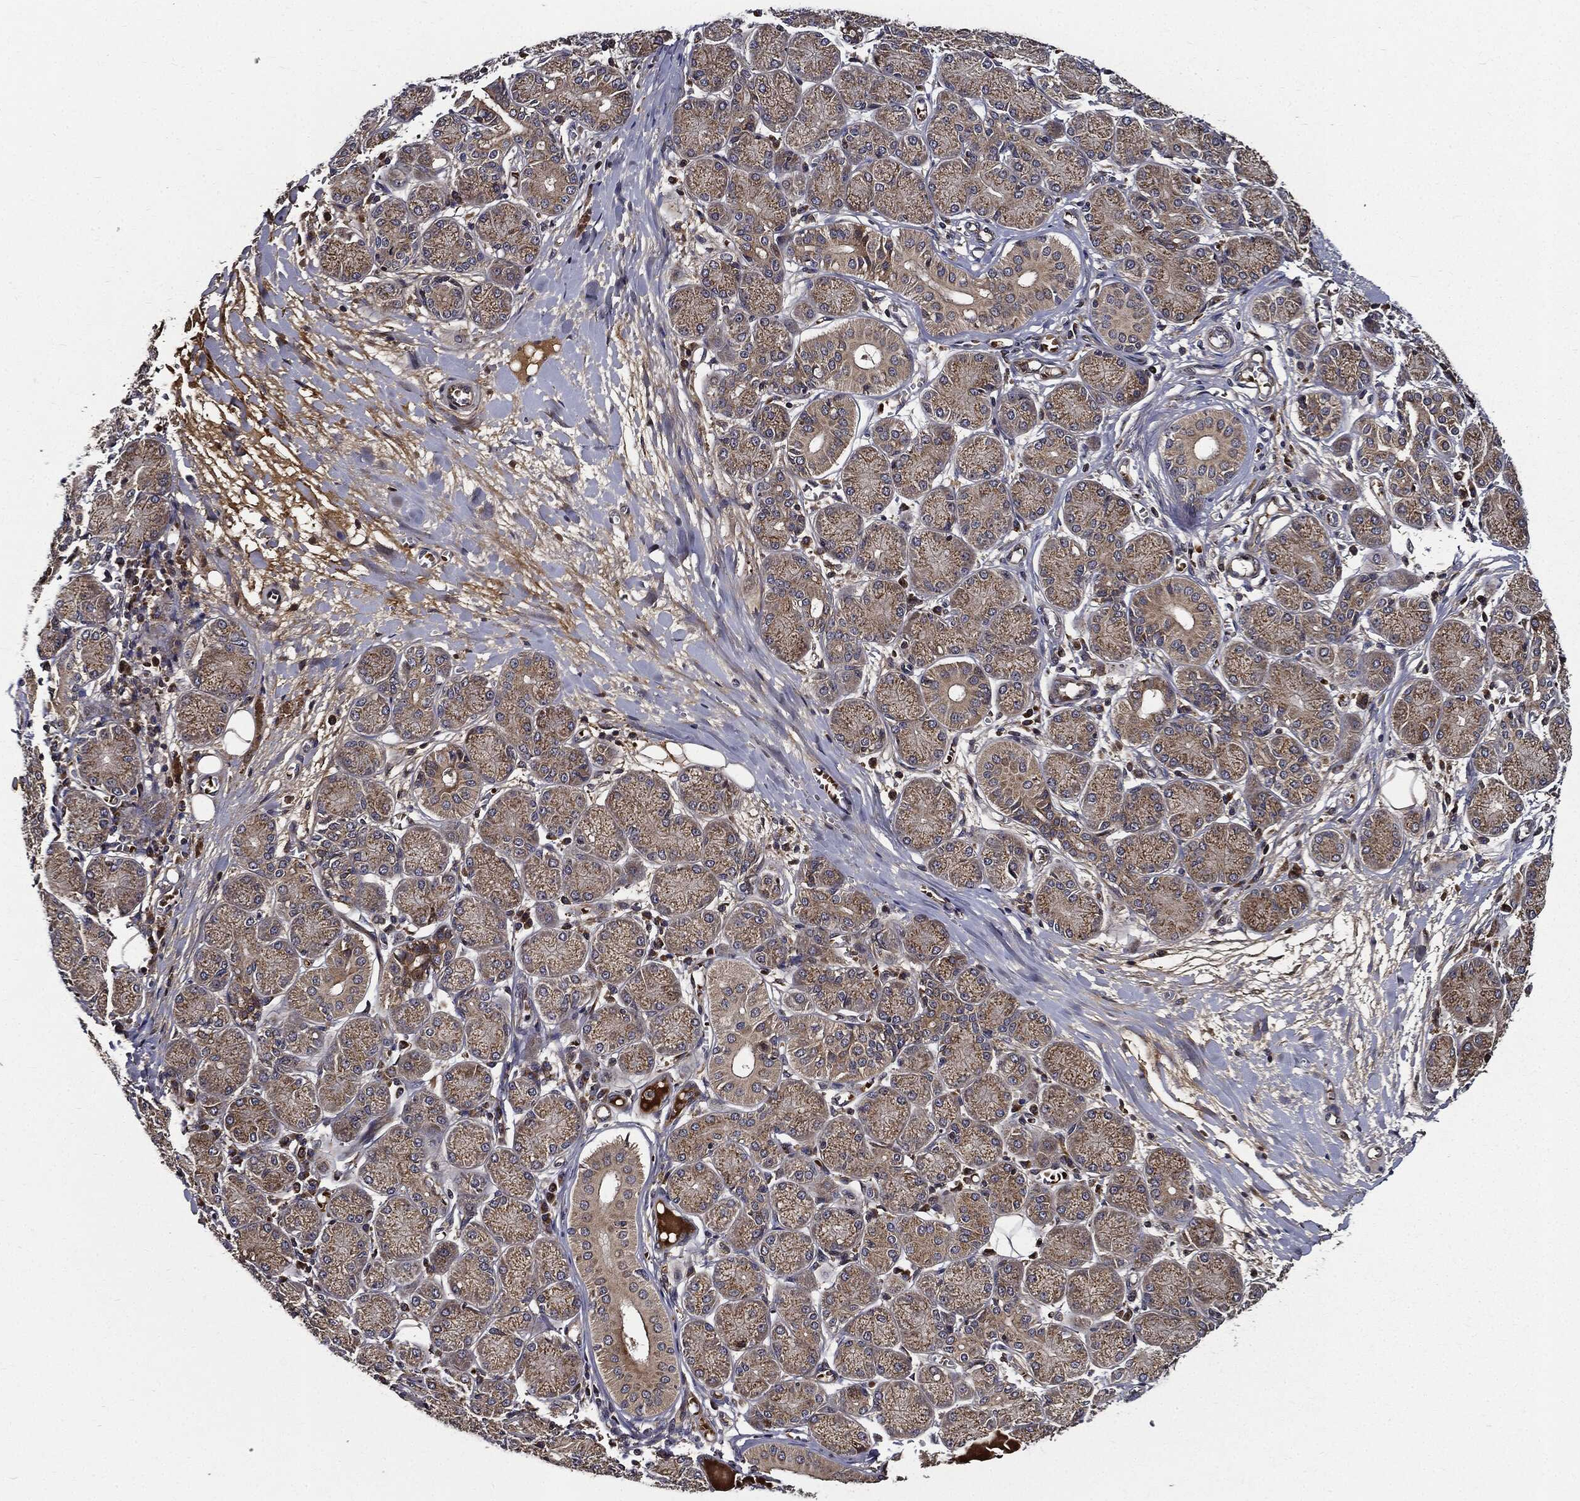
{"staining": {"intensity": "moderate", "quantity": ">75%", "location": "cytoplasmic/membranous"}, "tissue": "salivary gland", "cell_type": "Glandular cells", "image_type": "normal", "snomed": [{"axis": "morphology", "description": "Normal tissue, NOS"}, {"axis": "topography", "description": "Salivary gland"}, {"axis": "topography", "description": "Peripheral nerve tissue"}], "caption": "Immunohistochemistry (IHC) of unremarkable human salivary gland reveals medium levels of moderate cytoplasmic/membranous positivity in approximately >75% of glandular cells. (IHC, brightfield microscopy, high magnification).", "gene": "HTT", "patient": {"sex": "female", "age": 24}}